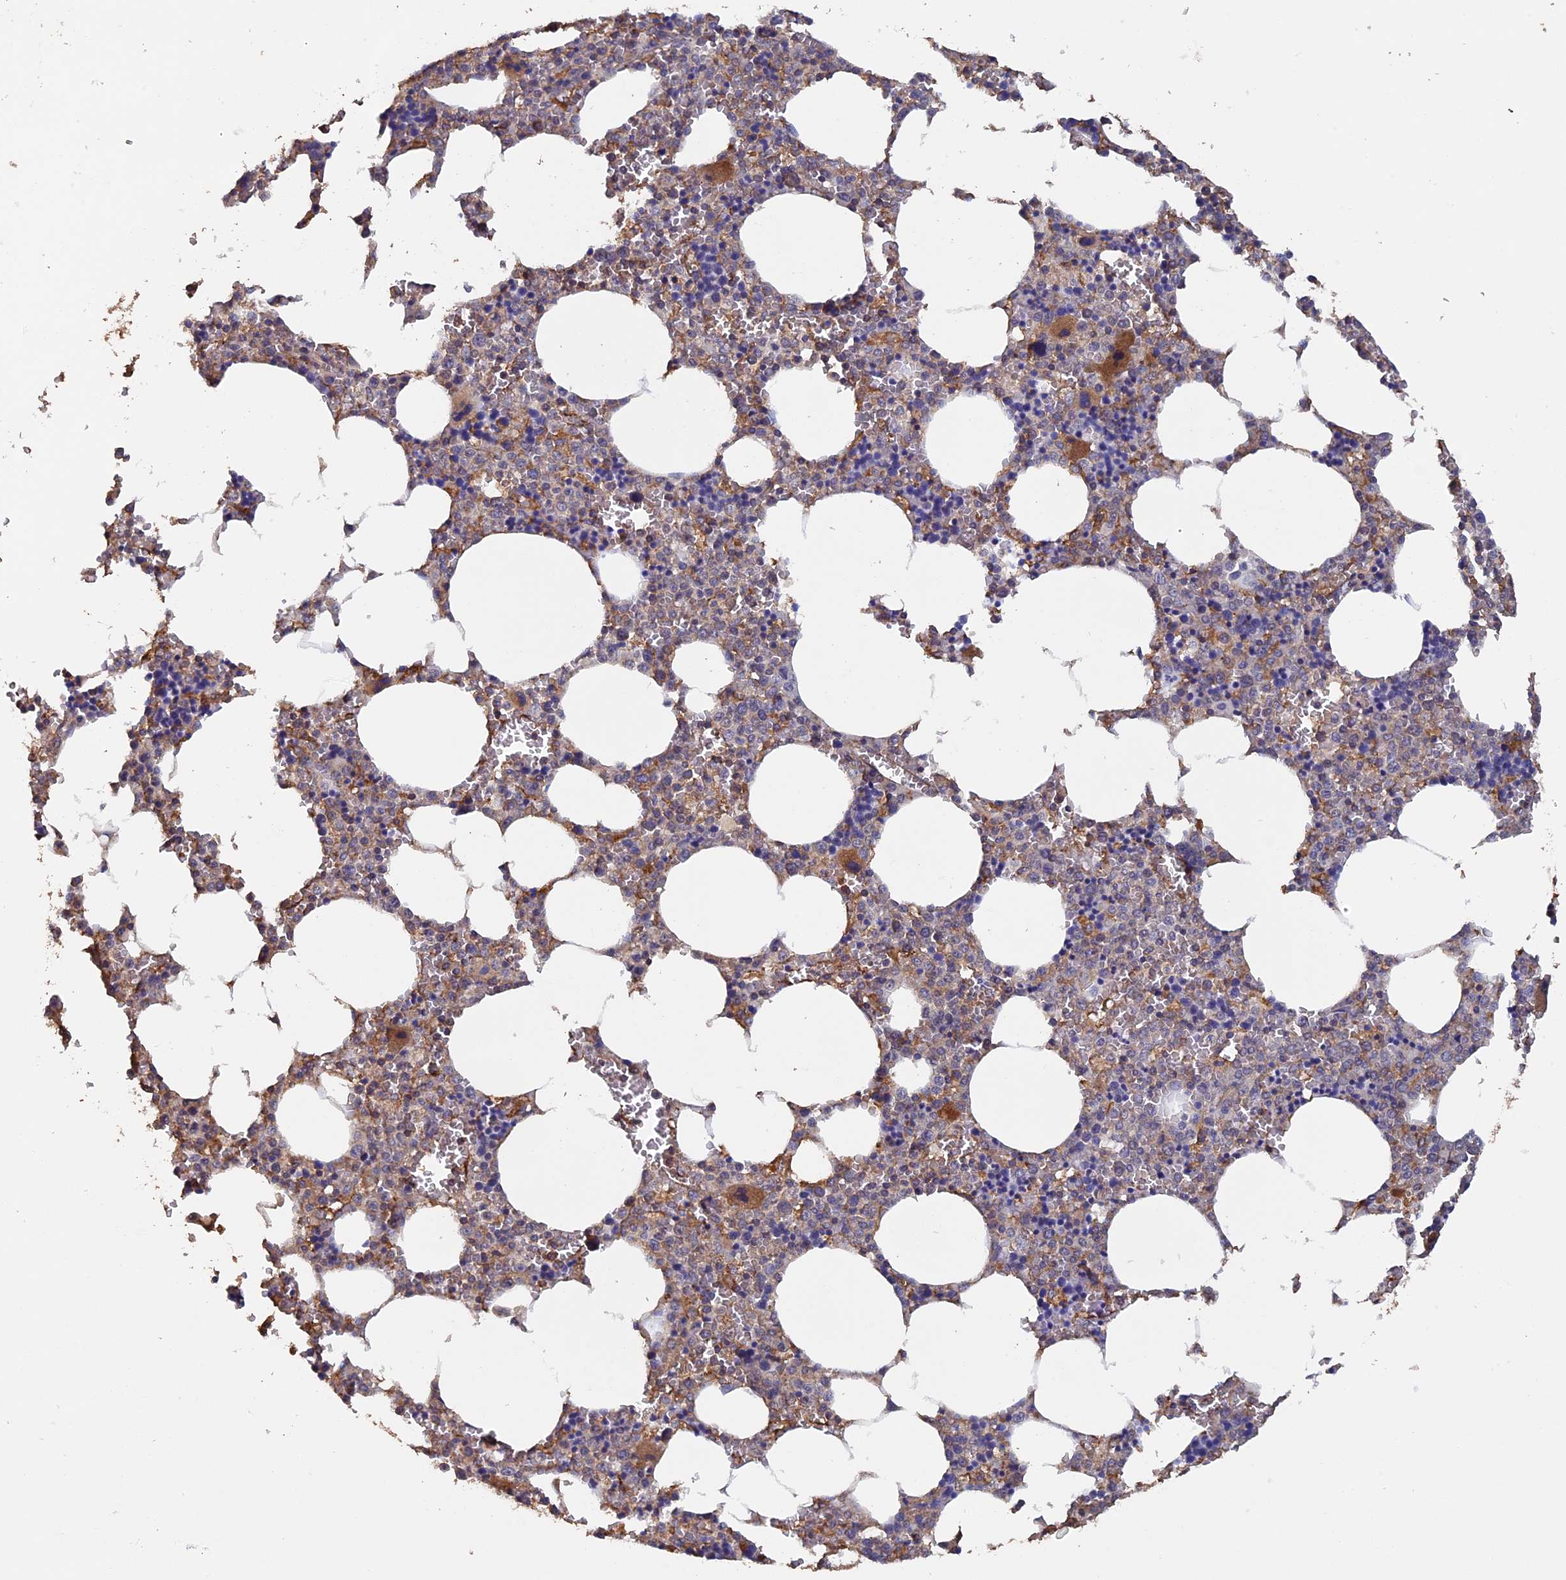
{"staining": {"intensity": "moderate", "quantity": "25%-75%", "location": "cytoplasmic/membranous"}, "tissue": "bone marrow", "cell_type": "Hematopoietic cells", "image_type": "normal", "snomed": [{"axis": "morphology", "description": "Normal tissue, NOS"}, {"axis": "topography", "description": "Bone marrow"}], "caption": "IHC photomicrograph of normal bone marrow: human bone marrow stained using immunohistochemistry (IHC) exhibits medium levels of moderate protein expression localized specifically in the cytoplasmic/membranous of hematopoietic cells, appearing as a cytoplasmic/membranous brown color.", "gene": "PIGQ", "patient": {"sex": "male", "age": 70}}